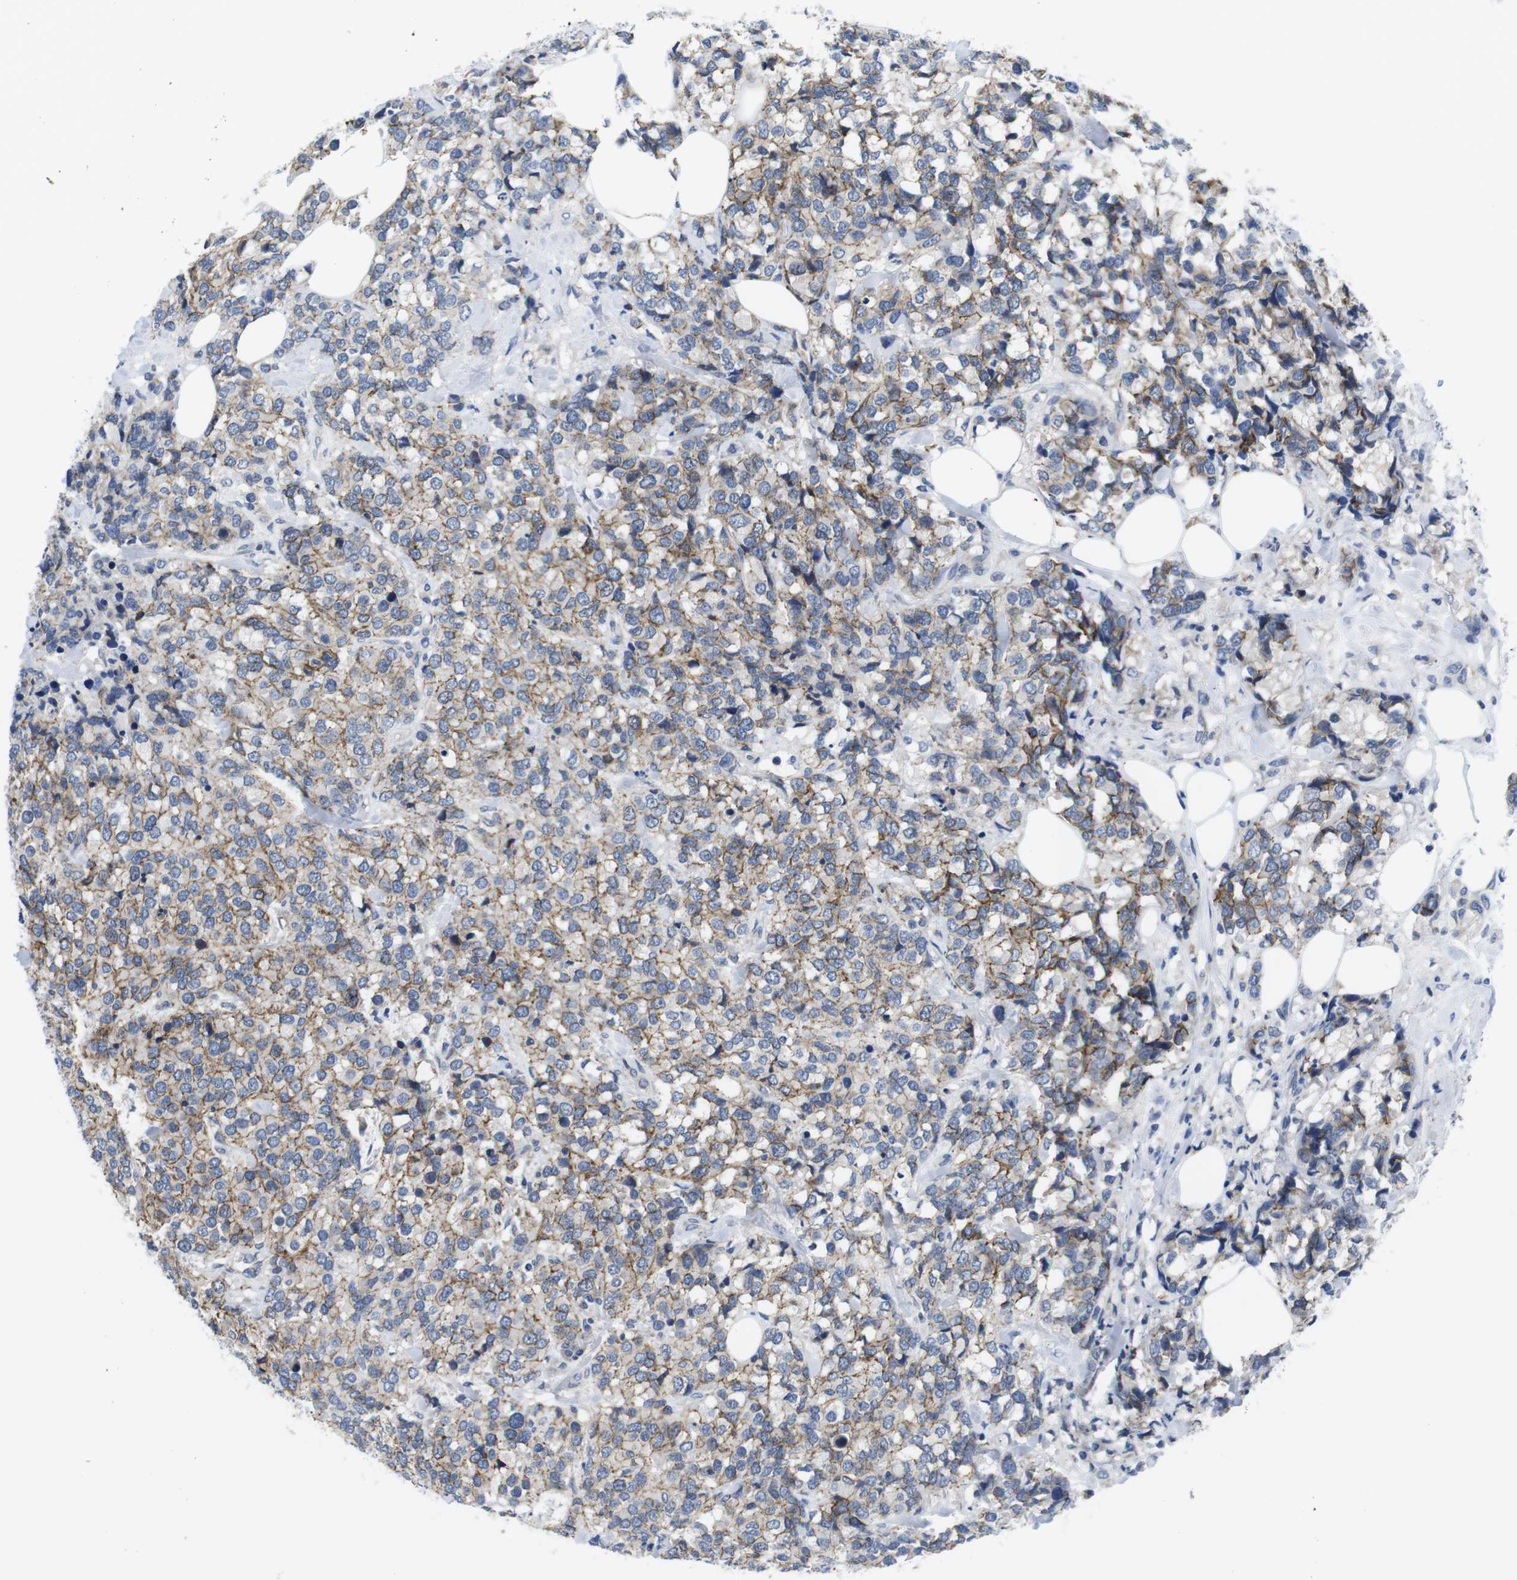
{"staining": {"intensity": "moderate", "quantity": ">75%", "location": "cytoplasmic/membranous"}, "tissue": "breast cancer", "cell_type": "Tumor cells", "image_type": "cancer", "snomed": [{"axis": "morphology", "description": "Lobular carcinoma"}, {"axis": "topography", "description": "Breast"}], "caption": "Tumor cells show medium levels of moderate cytoplasmic/membranous expression in approximately >75% of cells in human breast cancer (lobular carcinoma).", "gene": "SCRIB", "patient": {"sex": "female", "age": 59}}